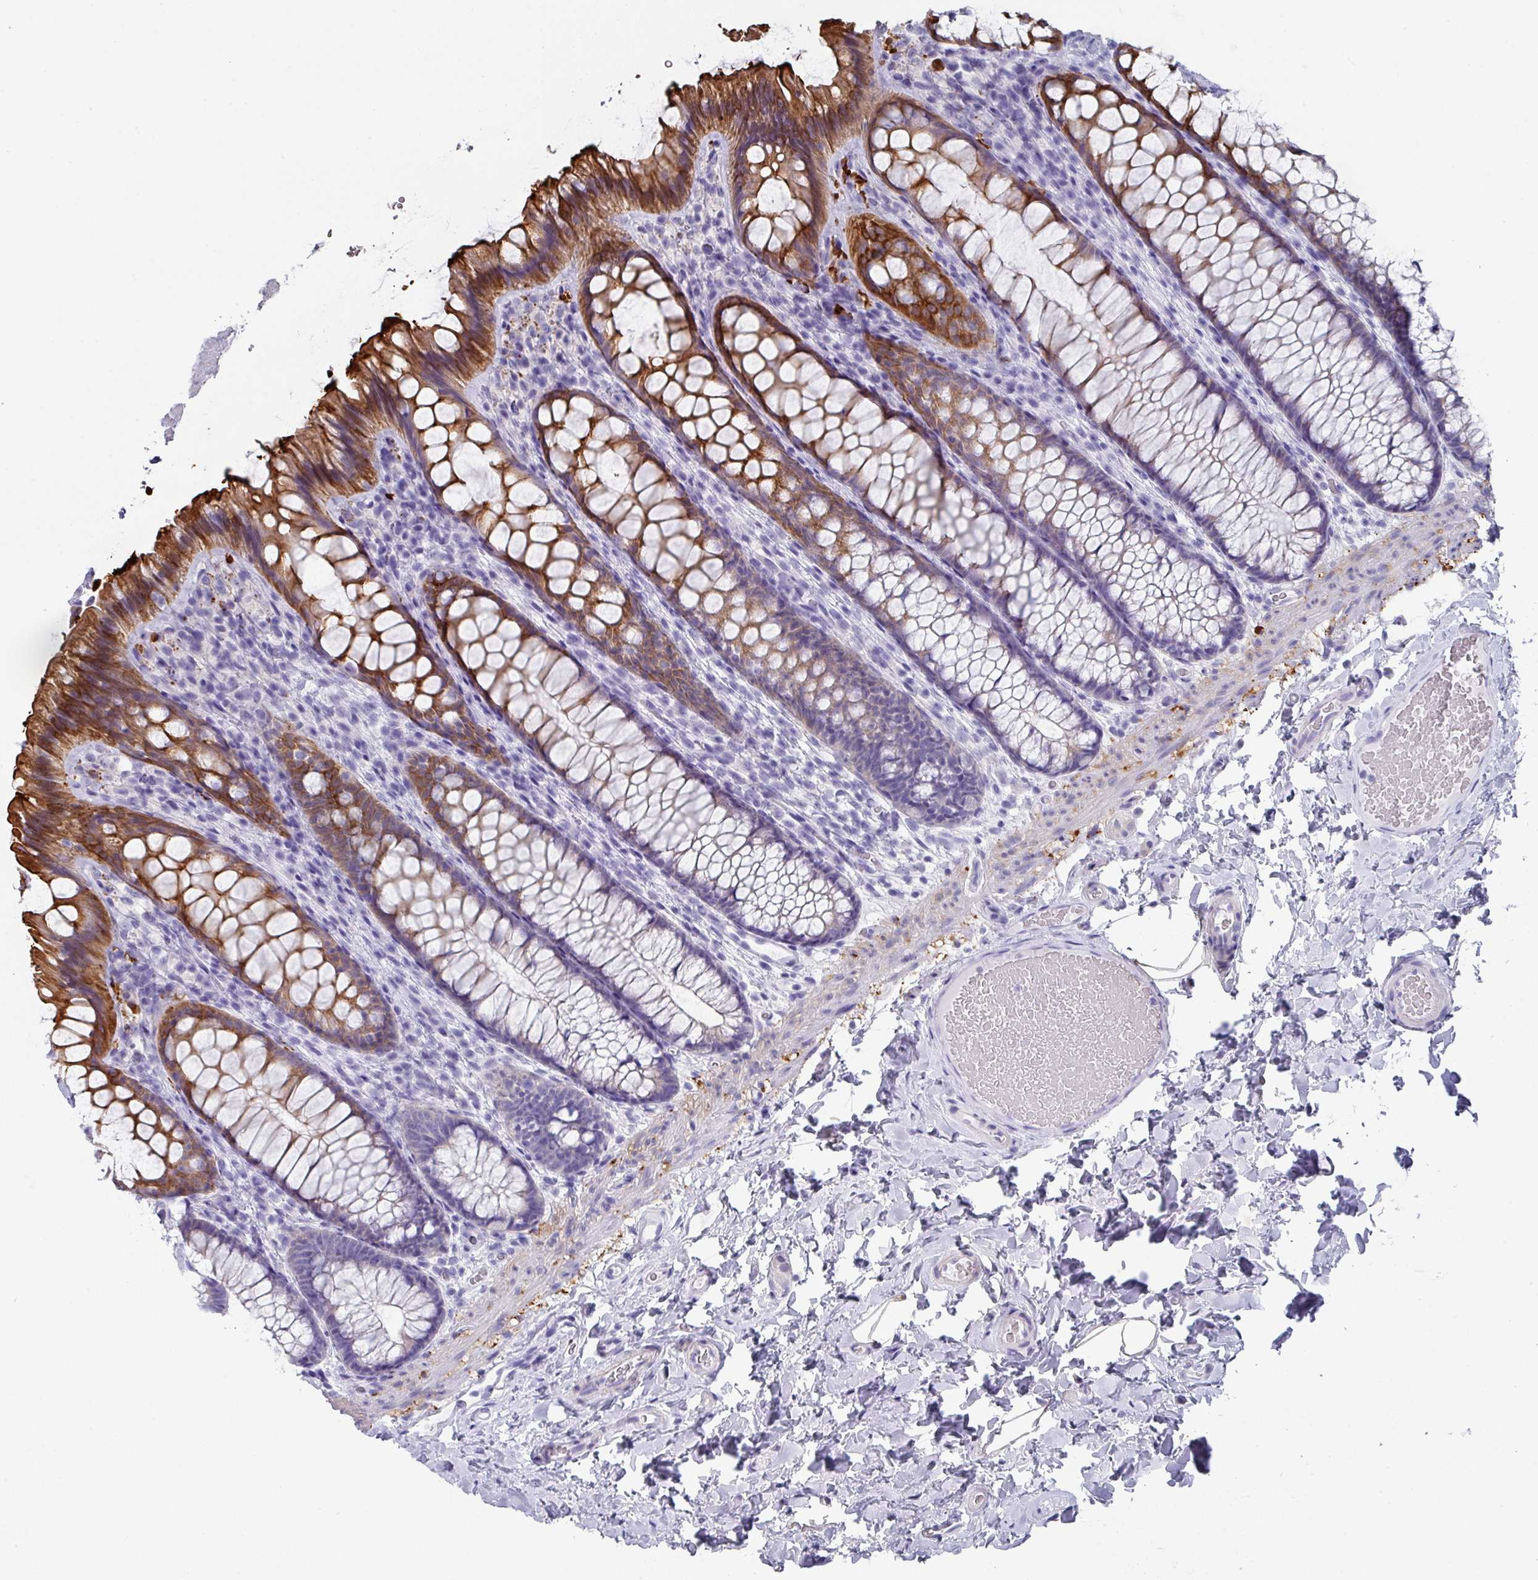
{"staining": {"intensity": "negative", "quantity": "none", "location": "none"}, "tissue": "colon", "cell_type": "Endothelial cells", "image_type": "normal", "snomed": [{"axis": "morphology", "description": "Normal tissue, NOS"}, {"axis": "topography", "description": "Colon"}], "caption": "This is an IHC micrograph of unremarkable human colon. There is no expression in endothelial cells.", "gene": "PEX10", "patient": {"sex": "male", "age": 46}}